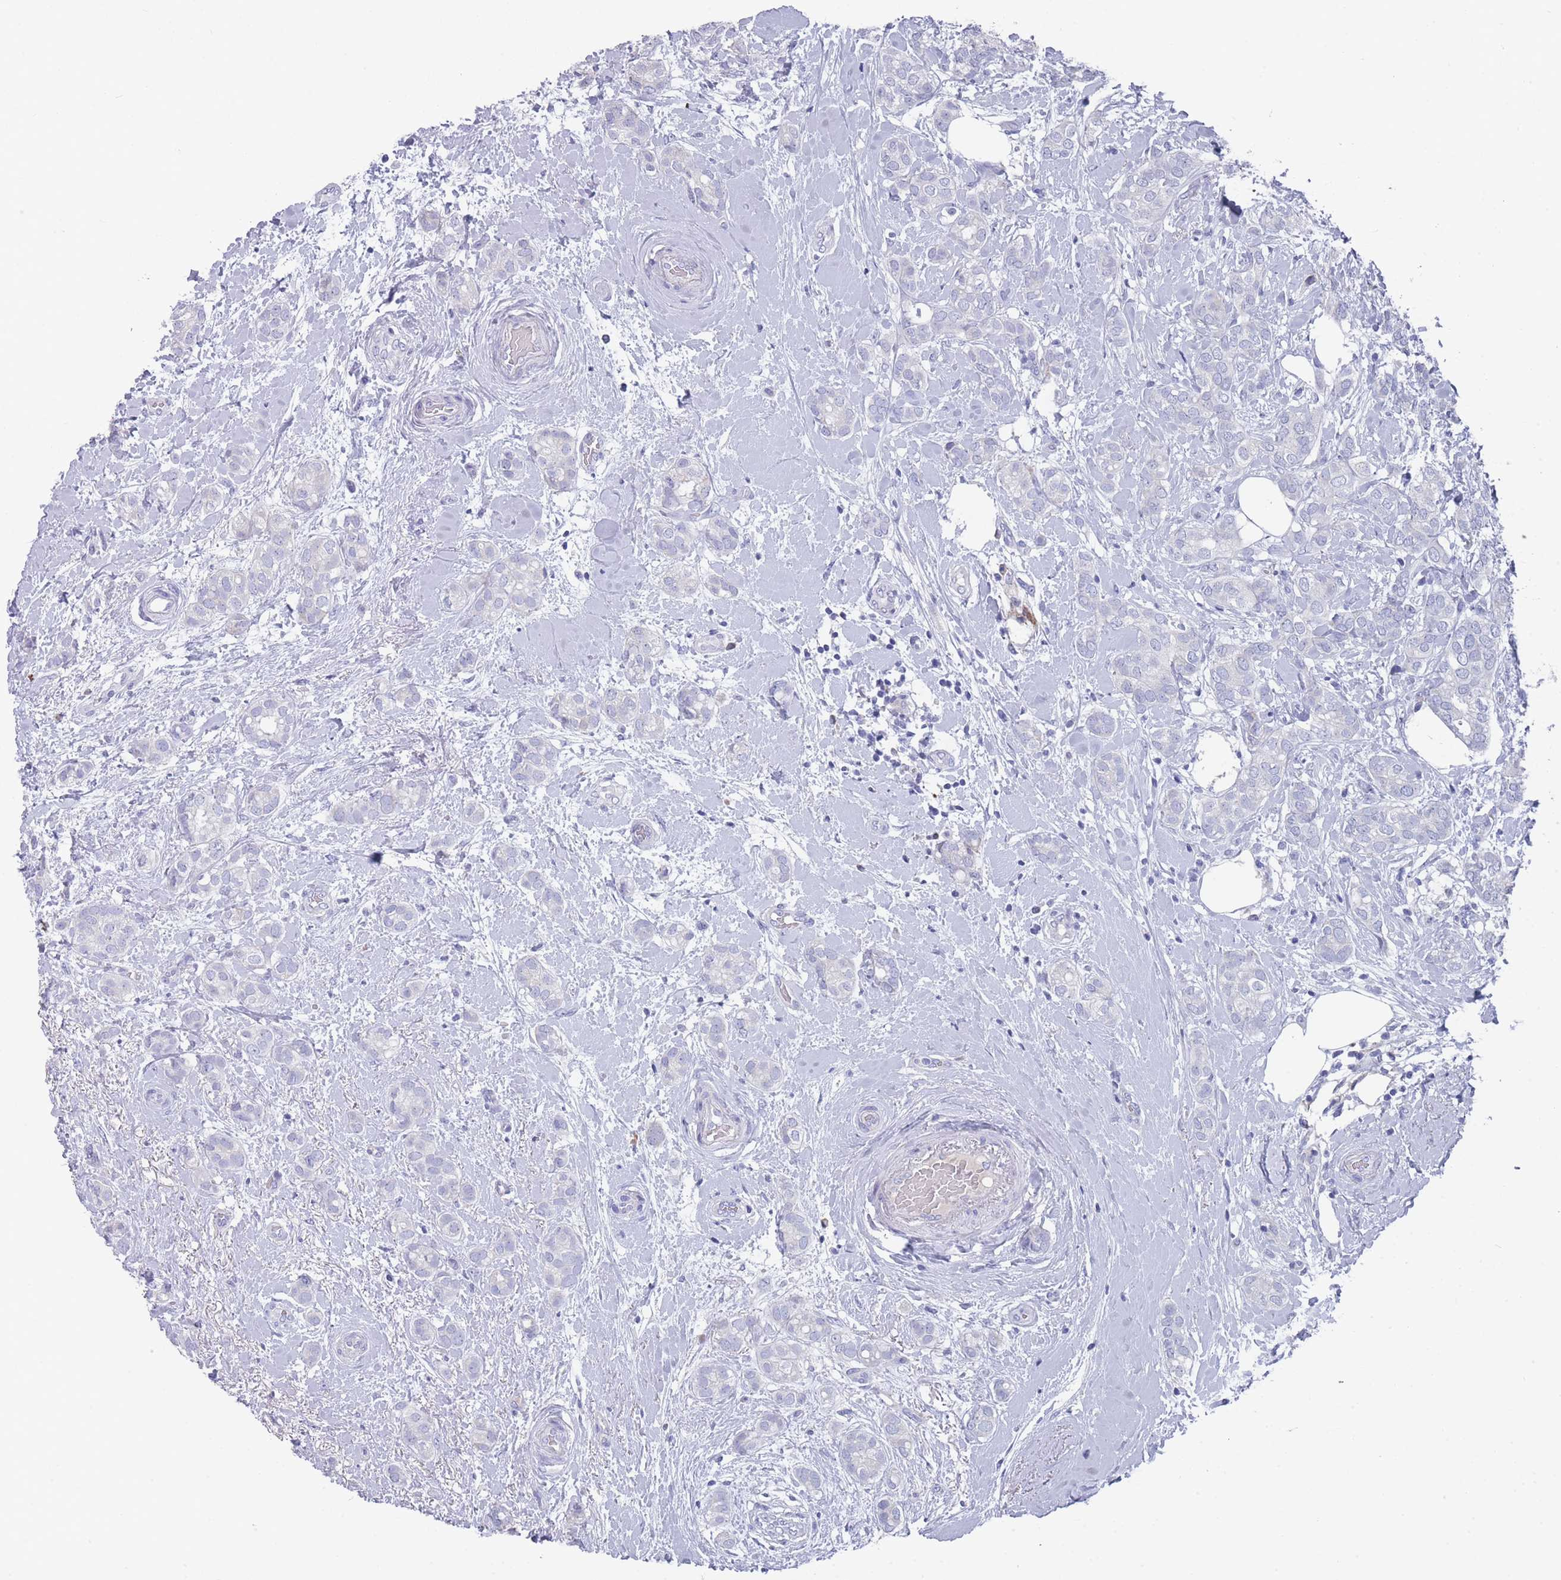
{"staining": {"intensity": "negative", "quantity": "none", "location": "none"}, "tissue": "breast cancer", "cell_type": "Tumor cells", "image_type": "cancer", "snomed": [{"axis": "morphology", "description": "Duct carcinoma"}, {"axis": "topography", "description": "Breast"}], "caption": "Tumor cells are negative for protein expression in human breast cancer (infiltrating ductal carcinoma).", "gene": "ST8SIA5", "patient": {"sex": "female", "age": 73}}